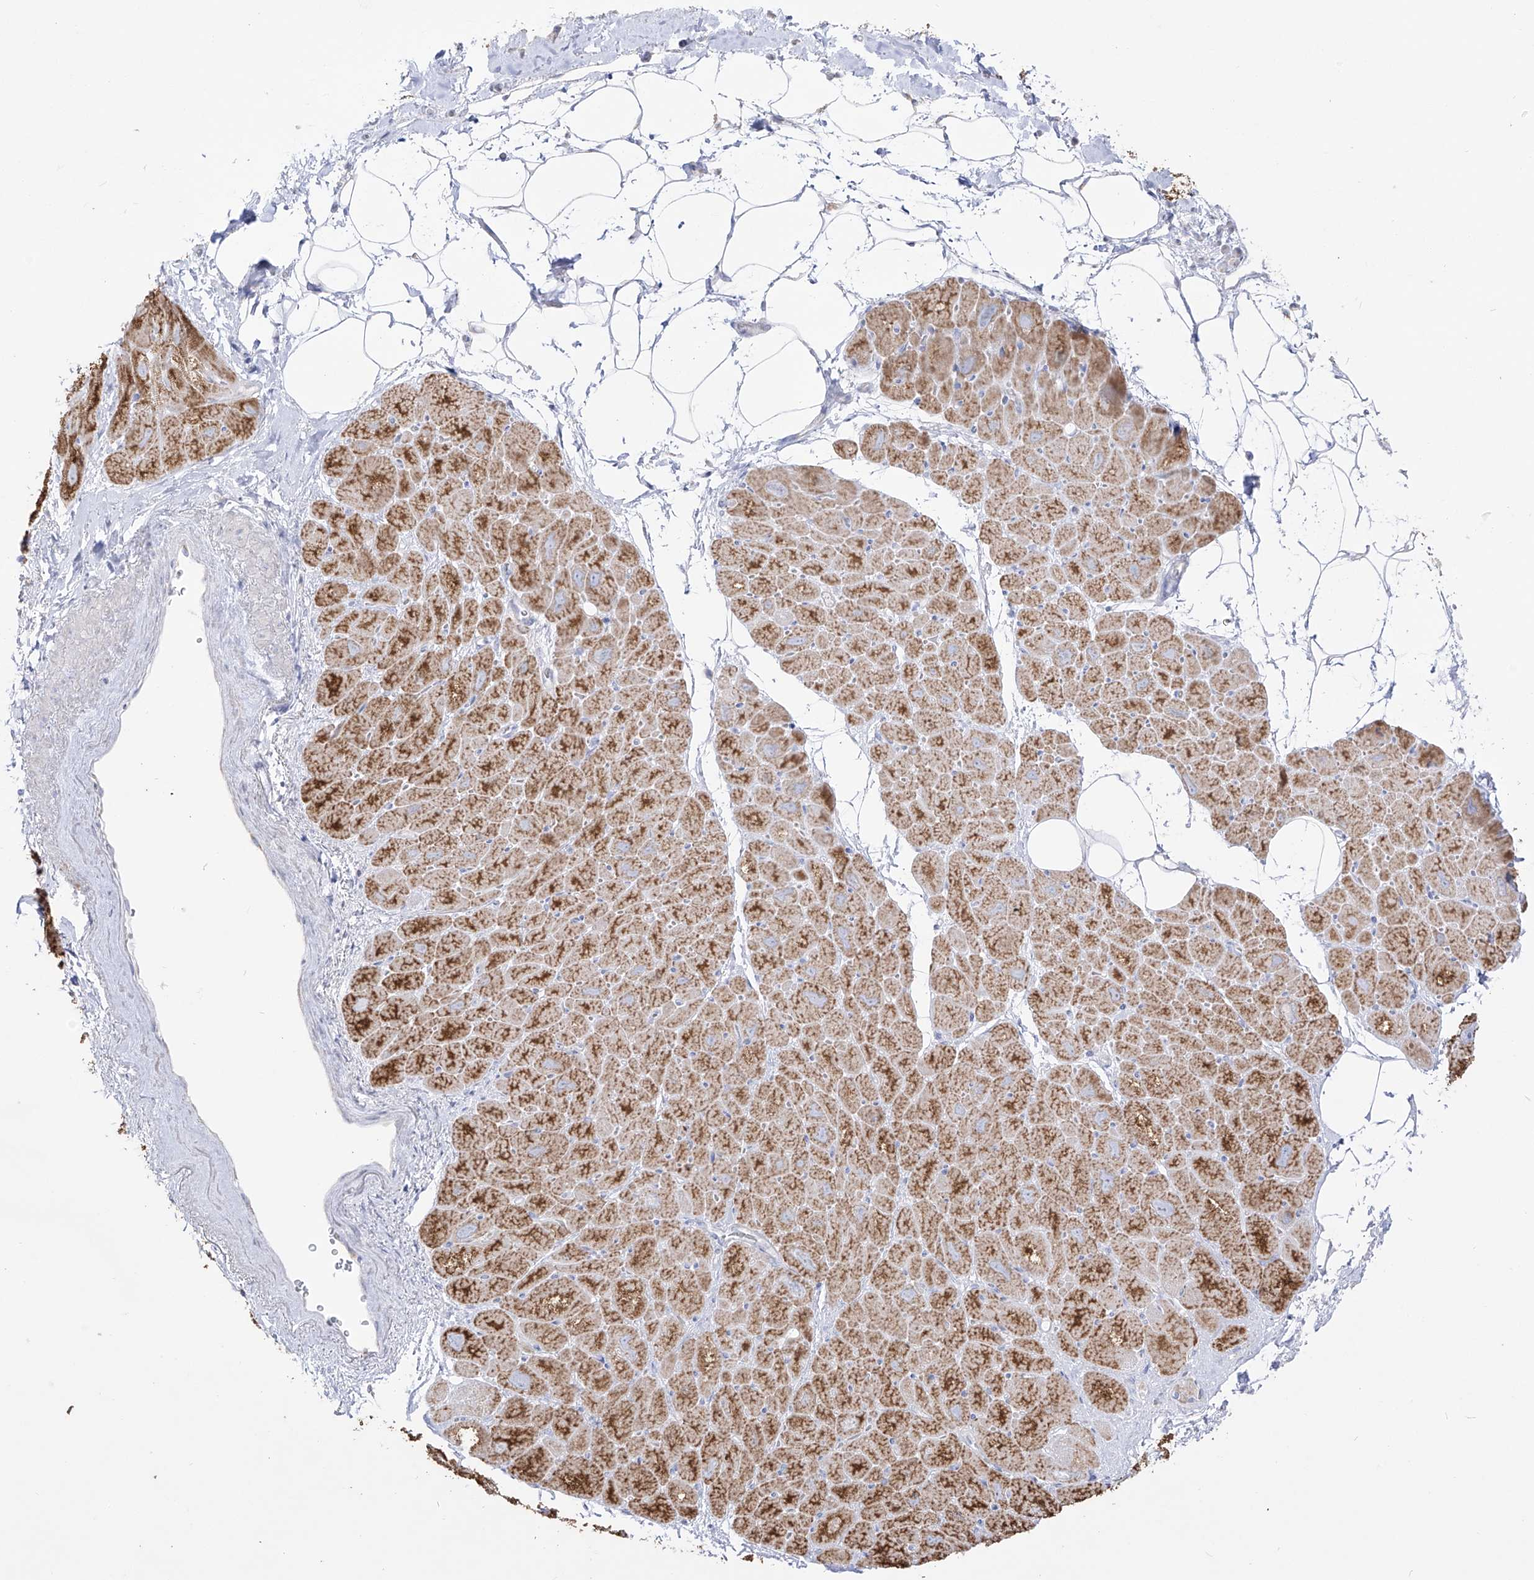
{"staining": {"intensity": "moderate", "quantity": ">75%", "location": "cytoplasmic/membranous"}, "tissue": "heart muscle", "cell_type": "Cardiomyocytes", "image_type": "normal", "snomed": [{"axis": "morphology", "description": "Normal tissue, NOS"}, {"axis": "topography", "description": "Heart"}], "caption": "A high-resolution histopathology image shows IHC staining of normal heart muscle, which exhibits moderate cytoplasmic/membranous positivity in approximately >75% of cardiomyocytes. (DAB = brown stain, brightfield microscopy at high magnification).", "gene": "RCHY1", "patient": {"sex": "male", "age": 50}}